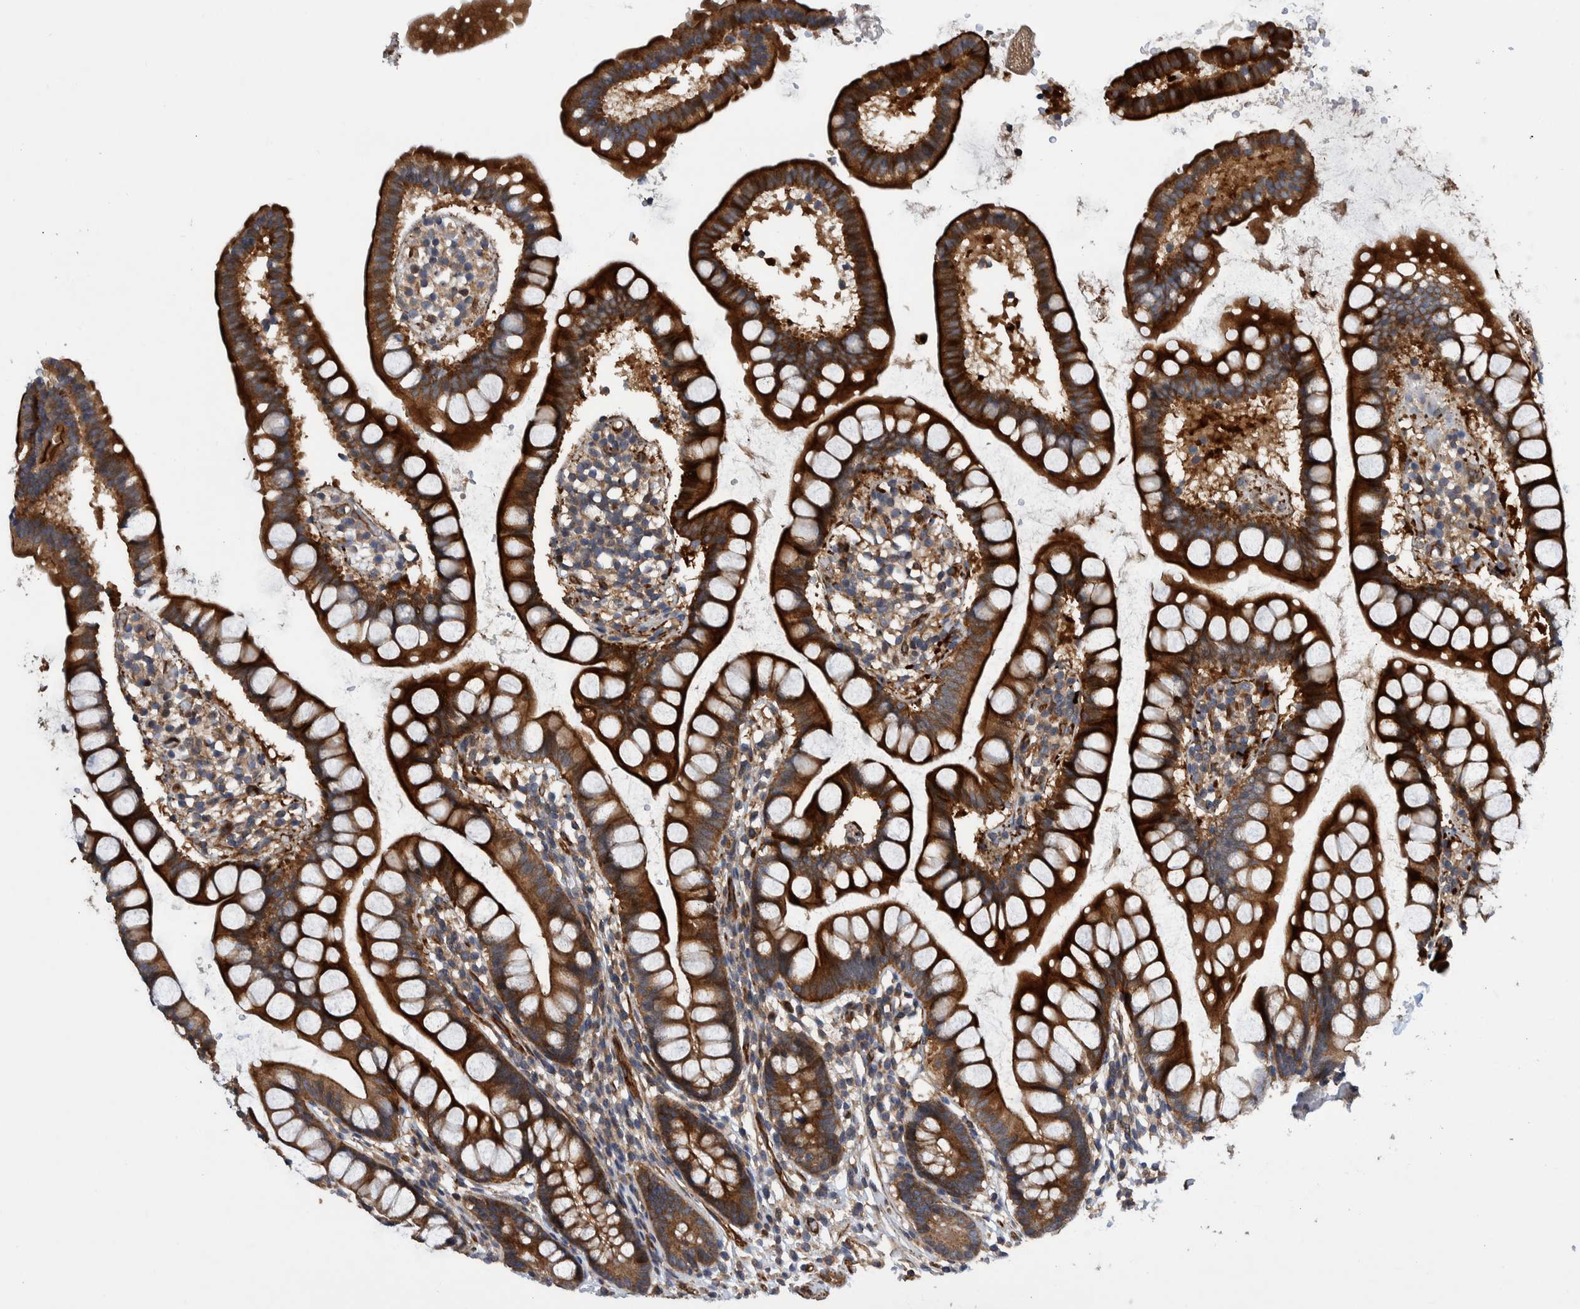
{"staining": {"intensity": "strong", "quantity": ">75%", "location": "cytoplasmic/membranous"}, "tissue": "small intestine", "cell_type": "Glandular cells", "image_type": "normal", "snomed": [{"axis": "morphology", "description": "Normal tissue, NOS"}, {"axis": "topography", "description": "Small intestine"}], "caption": "Glandular cells show high levels of strong cytoplasmic/membranous expression in approximately >75% of cells in benign human small intestine.", "gene": "GRPEL2", "patient": {"sex": "female", "age": 84}}